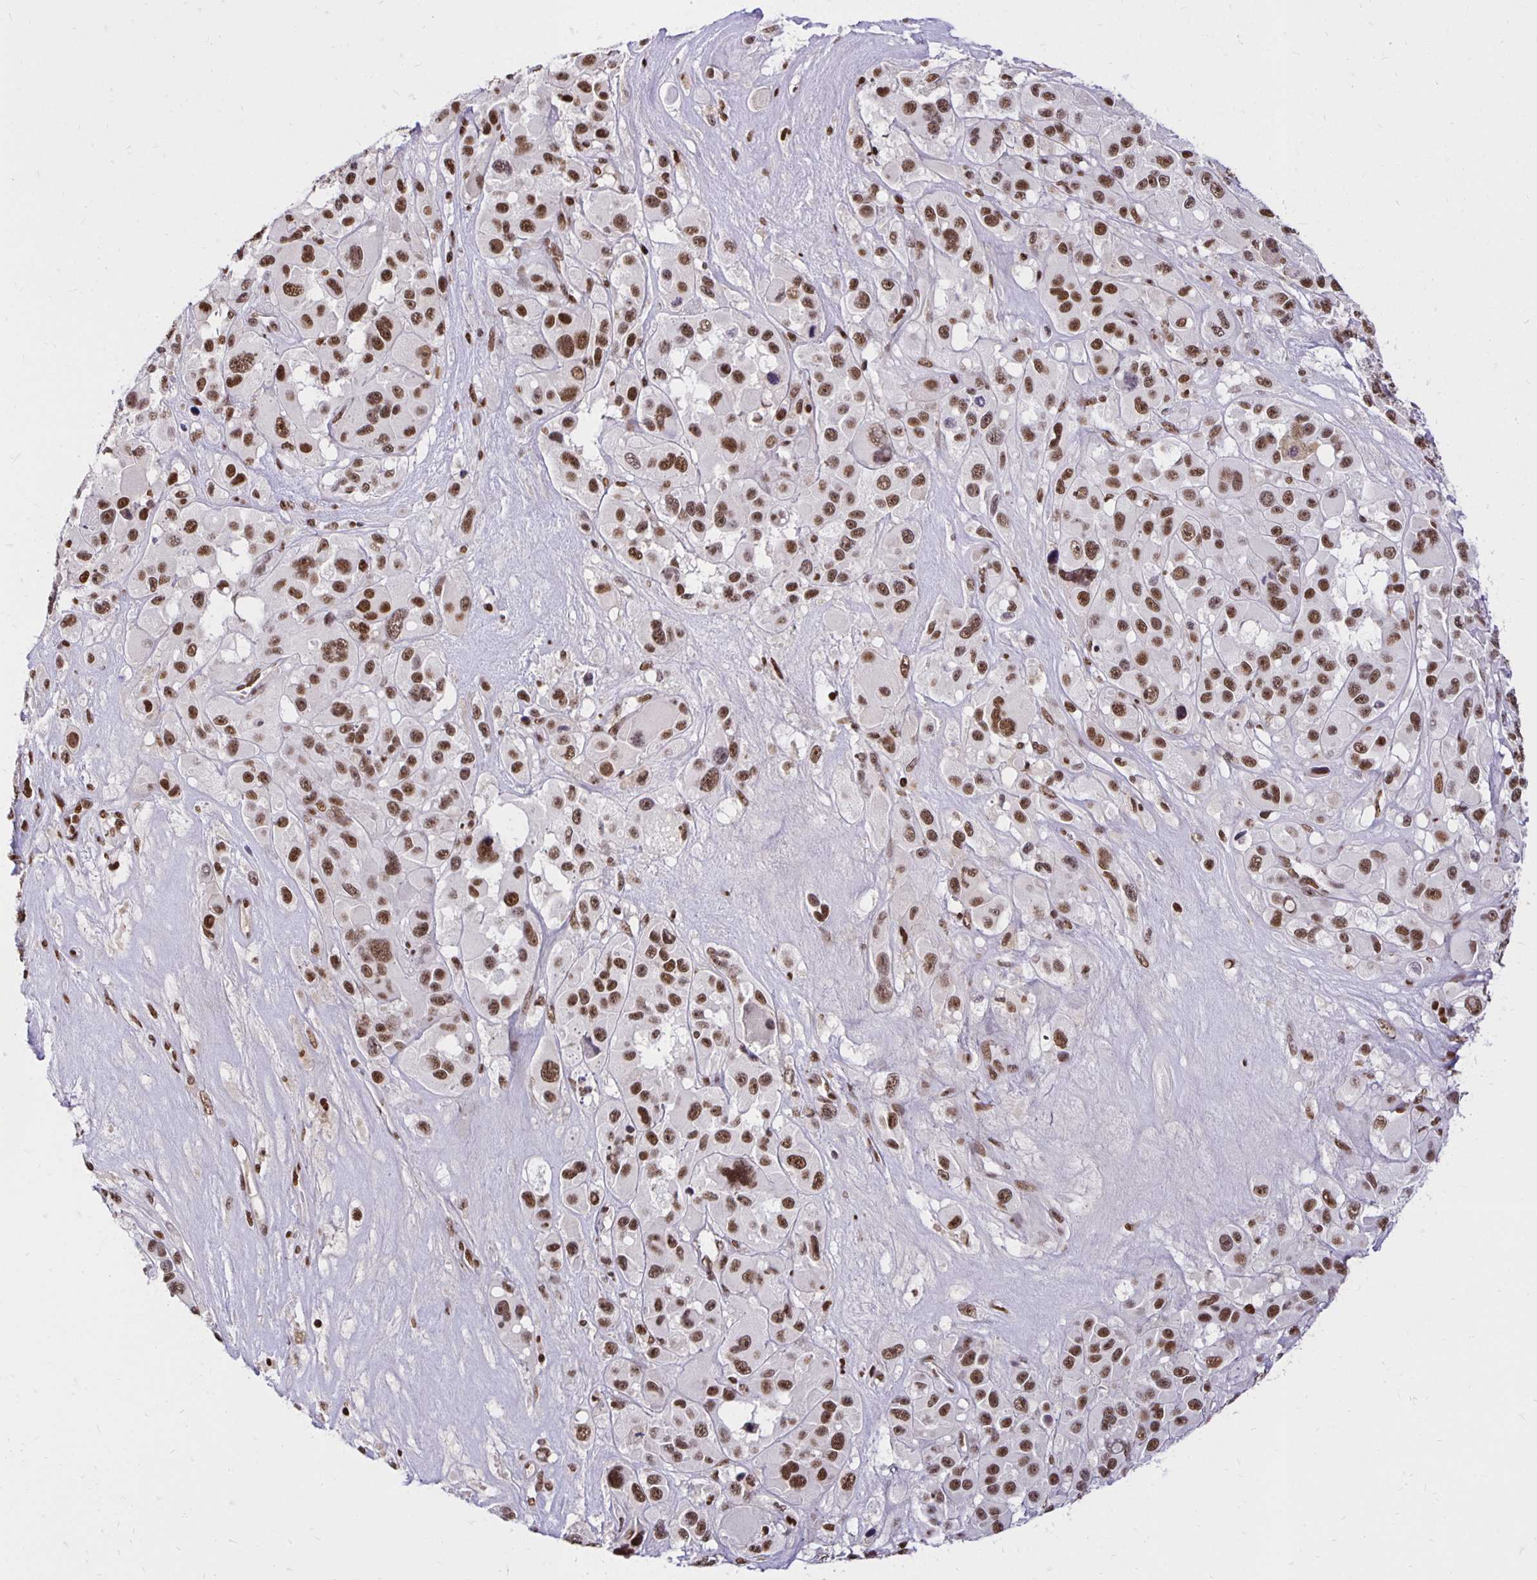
{"staining": {"intensity": "strong", "quantity": ">75%", "location": "nuclear"}, "tissue": "melanoma", "cell_type": "Tumor cells", "image_type": "cancer", "snomed": [{"axis": "morphology", "description": "Malignant melanoma, Metastatic site"}, {"axis": "topography", "description": "Lymph node"}], "caption": "Protein analysis of malignant melanoma (metastatic site) tissue demonstrates strong nuclear expression in about >75% of tumor cells.", "gene": "ZNF579", "patient": {"sex": "female", "age": 65}}